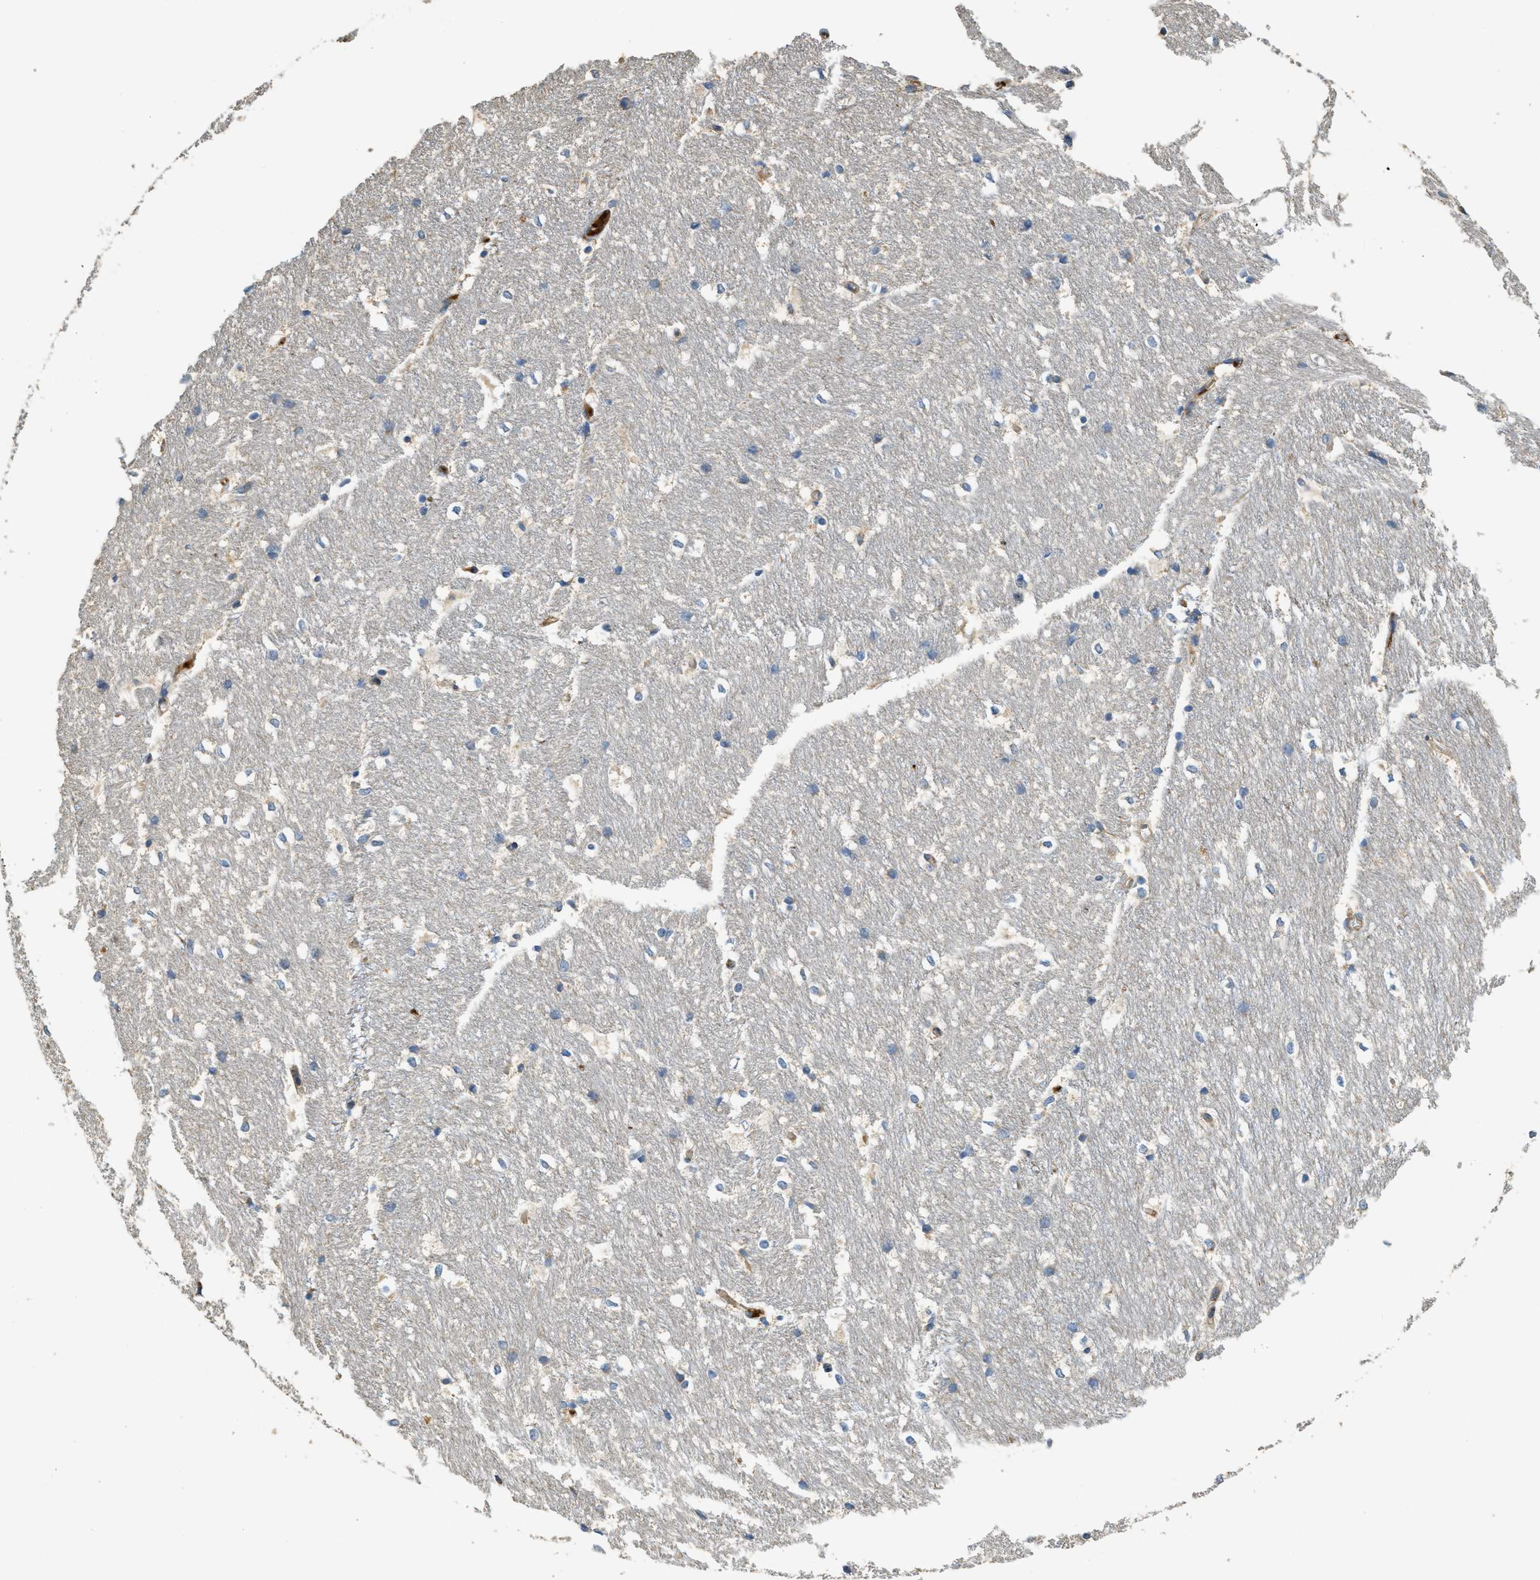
{"staining": {"intensity": "negative", "quantity": "none", "location": "none"}, "tissue": "hippocampus", "cell_type": "Glial cells", "image_type": "normal", "snomed": [{"axis": "morphology", "description": "Normal tissue, NOS"}, {"axis": "topography", "description": "Hippocampus"}], "caption": "Histopathology image shows no significant protein positivity in glial cells of benign hippocampus.", "gene": "RIPK2", "patient": {"sex": "female", "age": 19}}